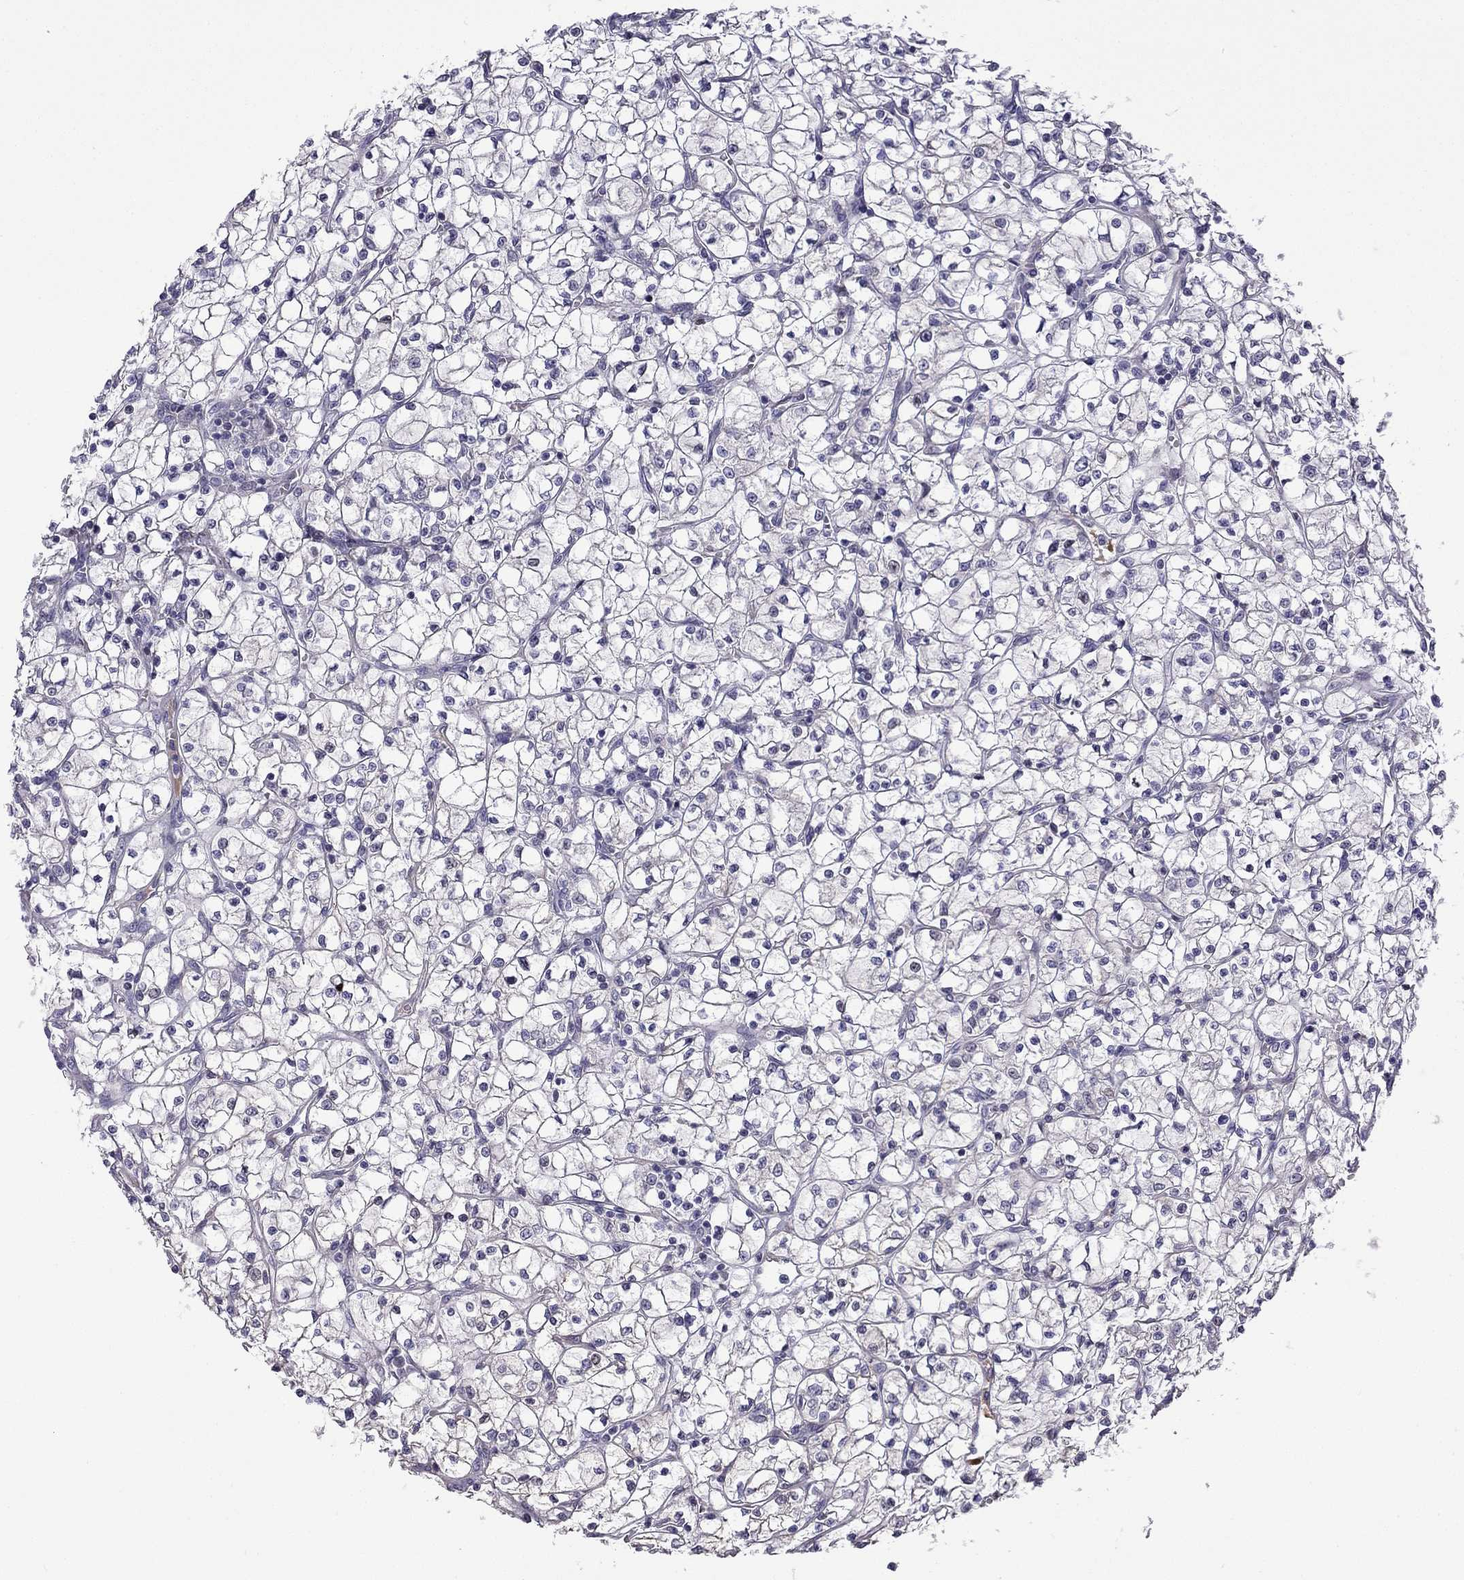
{"staining": {"intensity": "negative", "quantity": "none", "location": "none"}, "tissue": "renal cancer", "cell_type": "Tumor cells", "image_type": "cancer", "snomed": [{"axis": "morphology", "description": "Adenocarcinoma, NOS"}, {"axis": "topography", "description": "Kidney"}], "caption": "Immunohistochemical staining of human renal adenocarcinoma exhibits no significant positivity in tumor cells. (DAB immunohistochemistry with hematoxylin counter stain).", "gene": "CFAP70", "patient": {"sex": "female", "age": 64}}